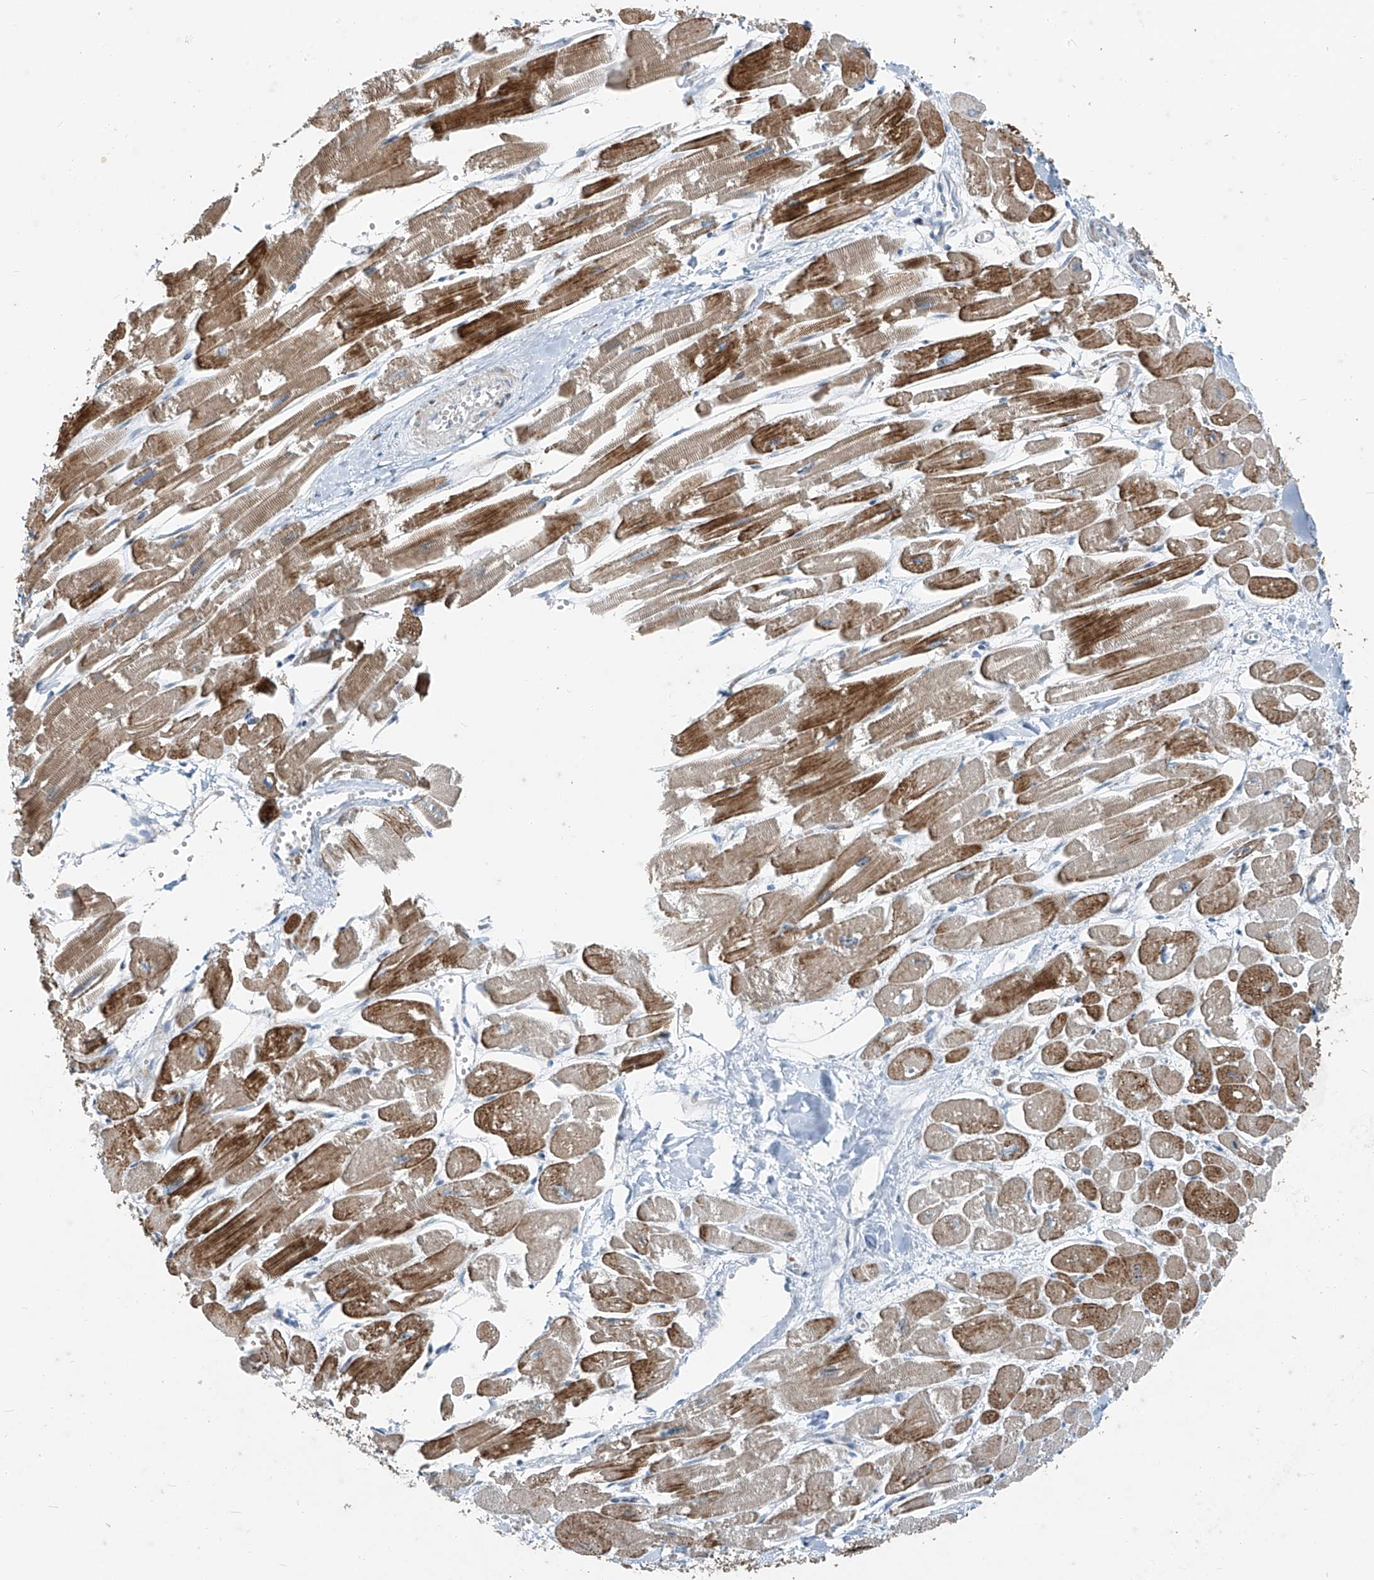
{"staining": {"intensity": "moderate", "quantity": "25%-75%", "location": "cytoplasmic/membranous"}, "tissue": "heart muscle", "cell_type": "Cardiomyocytes", "image_type": "normal", "snomed": [{"axis": "morphology", "description": "Normal tissue, NOS"}, {"axis": "topography", "description": "Heart"}], "caption": "IHC photomicrograph of unremarkable heart muscle stained for a protein (brown), which demonstrates medium levels of moderate cytoplasmic/membranous staining in approximately 25%-75% of cardiomyocytes.", "gene": "PPCS", "patient": {"sex": "male", "age": 54}}